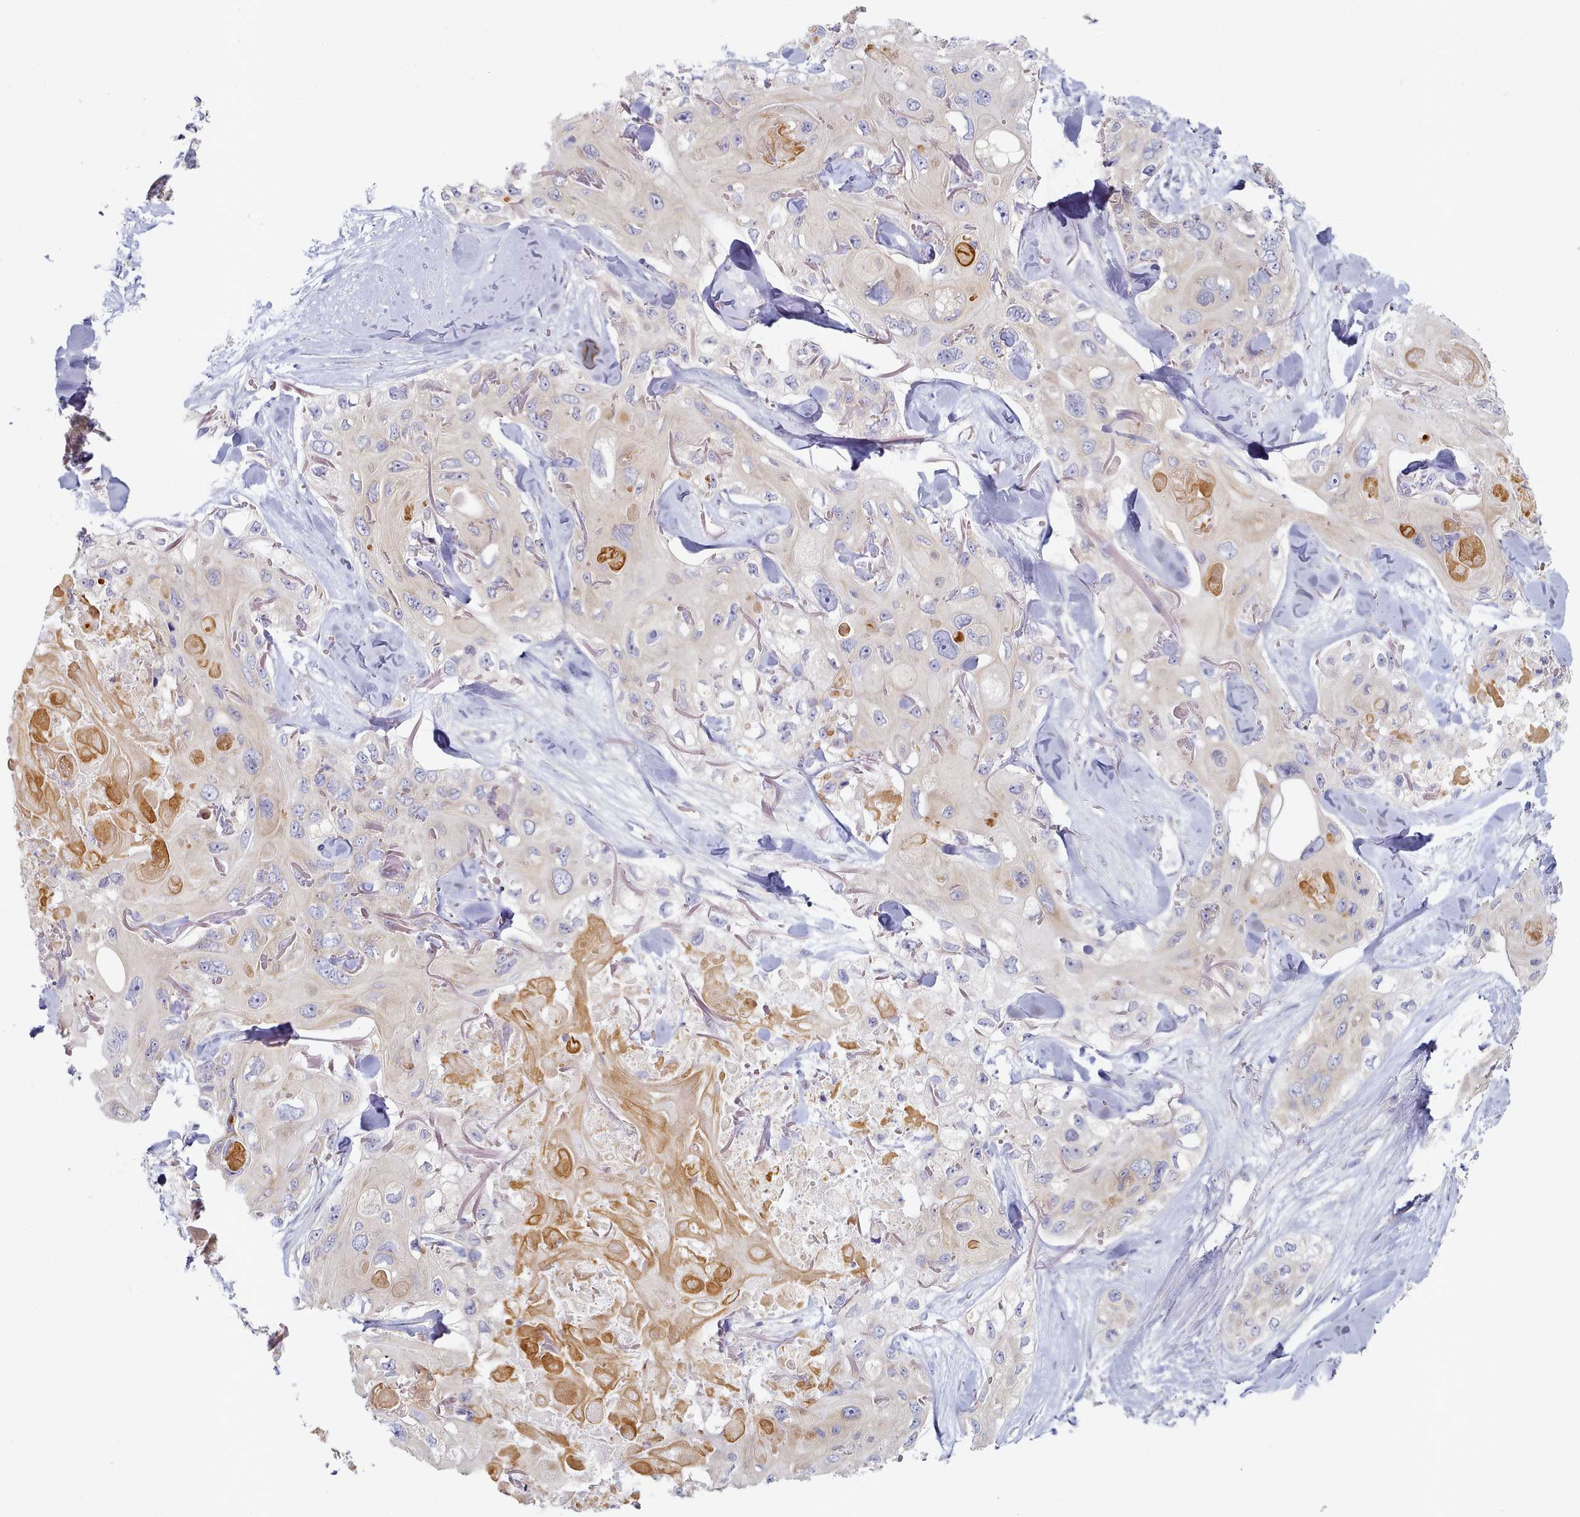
{"staining": {"intensity": "weak", "quantity": "<25%", "location": "cytoplasmic/membranous"}, "tissue": "skin cancer", "cell_type": "Tumor cells", "image_type": "cancer", "snomed": [{"axis": "morphology", "description": "Normal tissue, NOS"}, {"axis": "morphology", "description": "Squamous cell carcinoma, NOS"}, {"axis": "topography", "description": "Skin"}], "caption": "There is no significant expression in tumor cells of skin cancer (squamous cell carcinoma). Brightfield microscopy of IHC stained with DAB (brown) and hematoxylin (blue), captured at high magnification.", "gene": "TYW1B", "patient": {"sex": "male", "age": 72}}